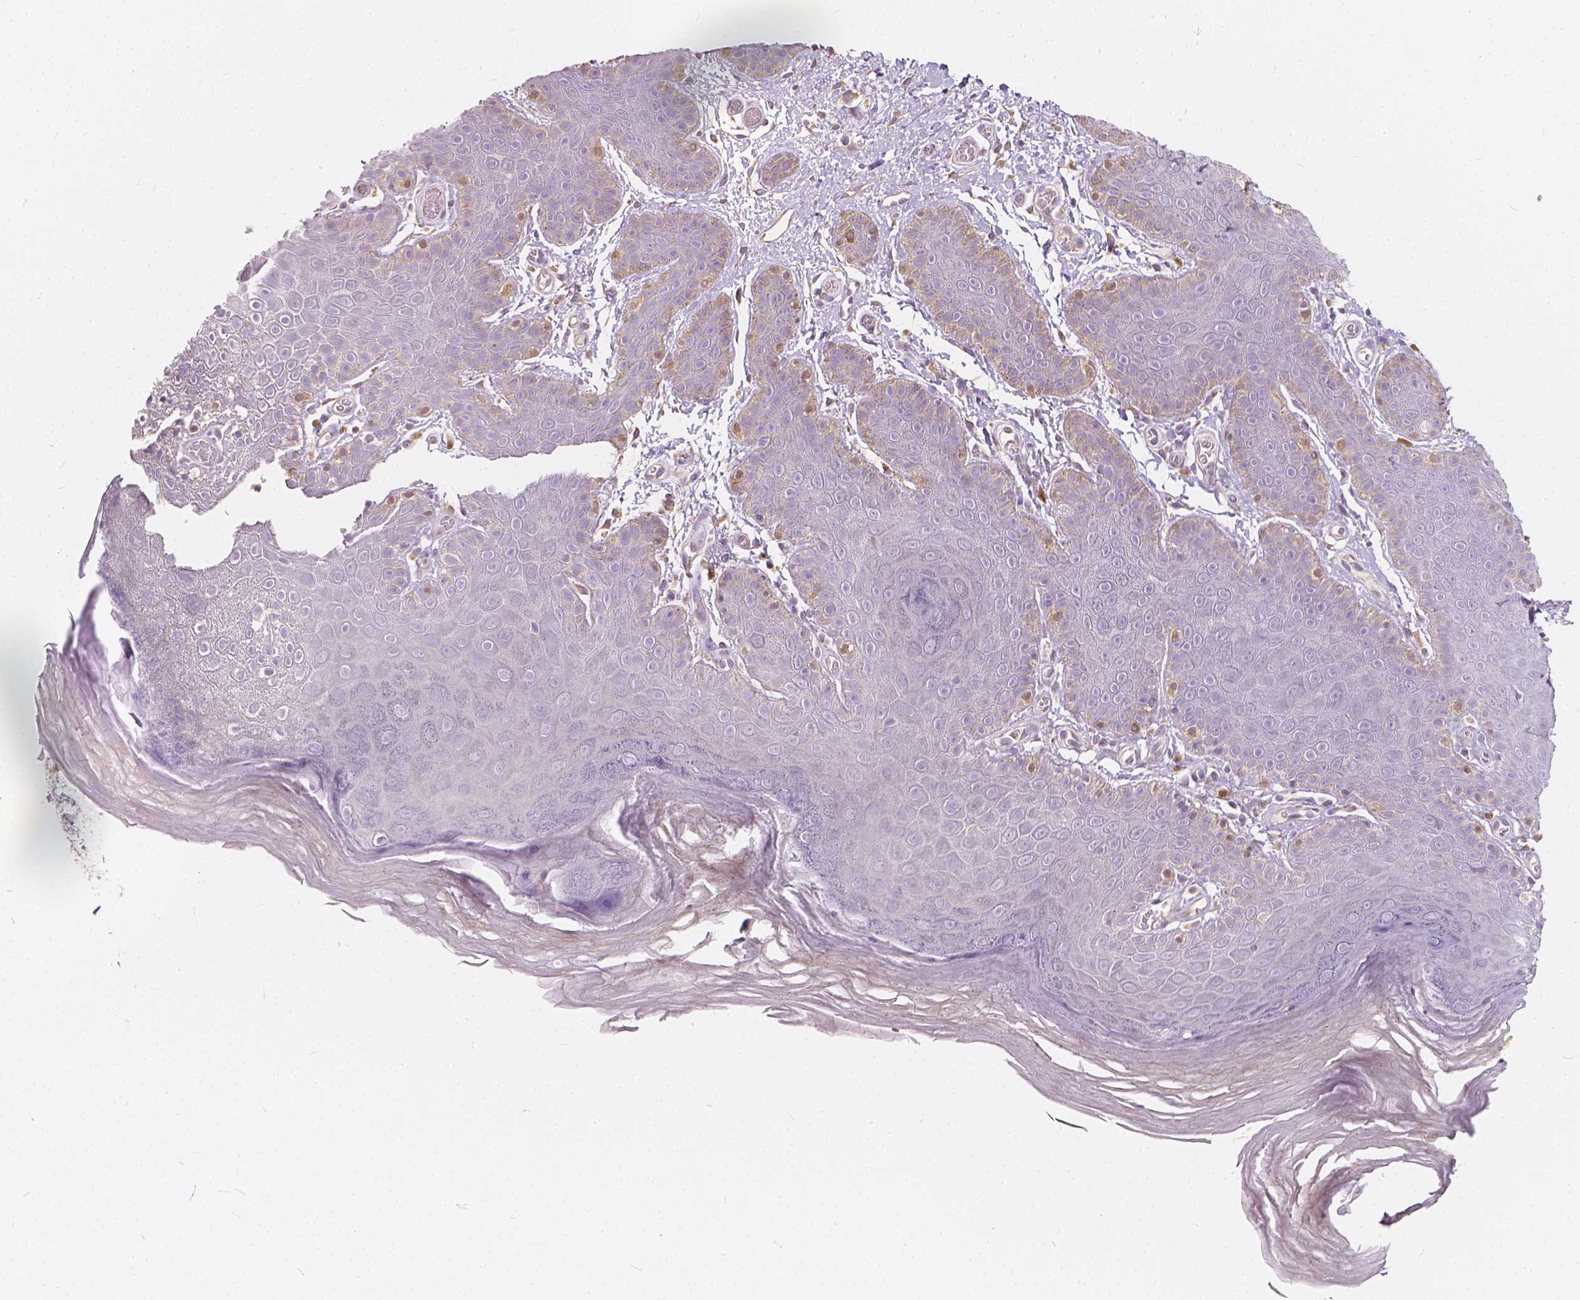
{"staining": {"intensity": "negative", "quantity": "none", "location": "none"}, "tissue": "skin", "cell_type": "Epidermal cells", "image_type": "normal", "snomed": [{"axis": "morphology", "description": "Normal tissue, NOS"}, {"axis": "topography", "description": "Anal"}], "caption": "DAB (3,3'-diaminobenzidine) immunohistochemical staining of normal skin exhibits no significant staining in epidermal cells.", "gene": "KIAA0513", "patient": {"sex": "male", "age": 53}}